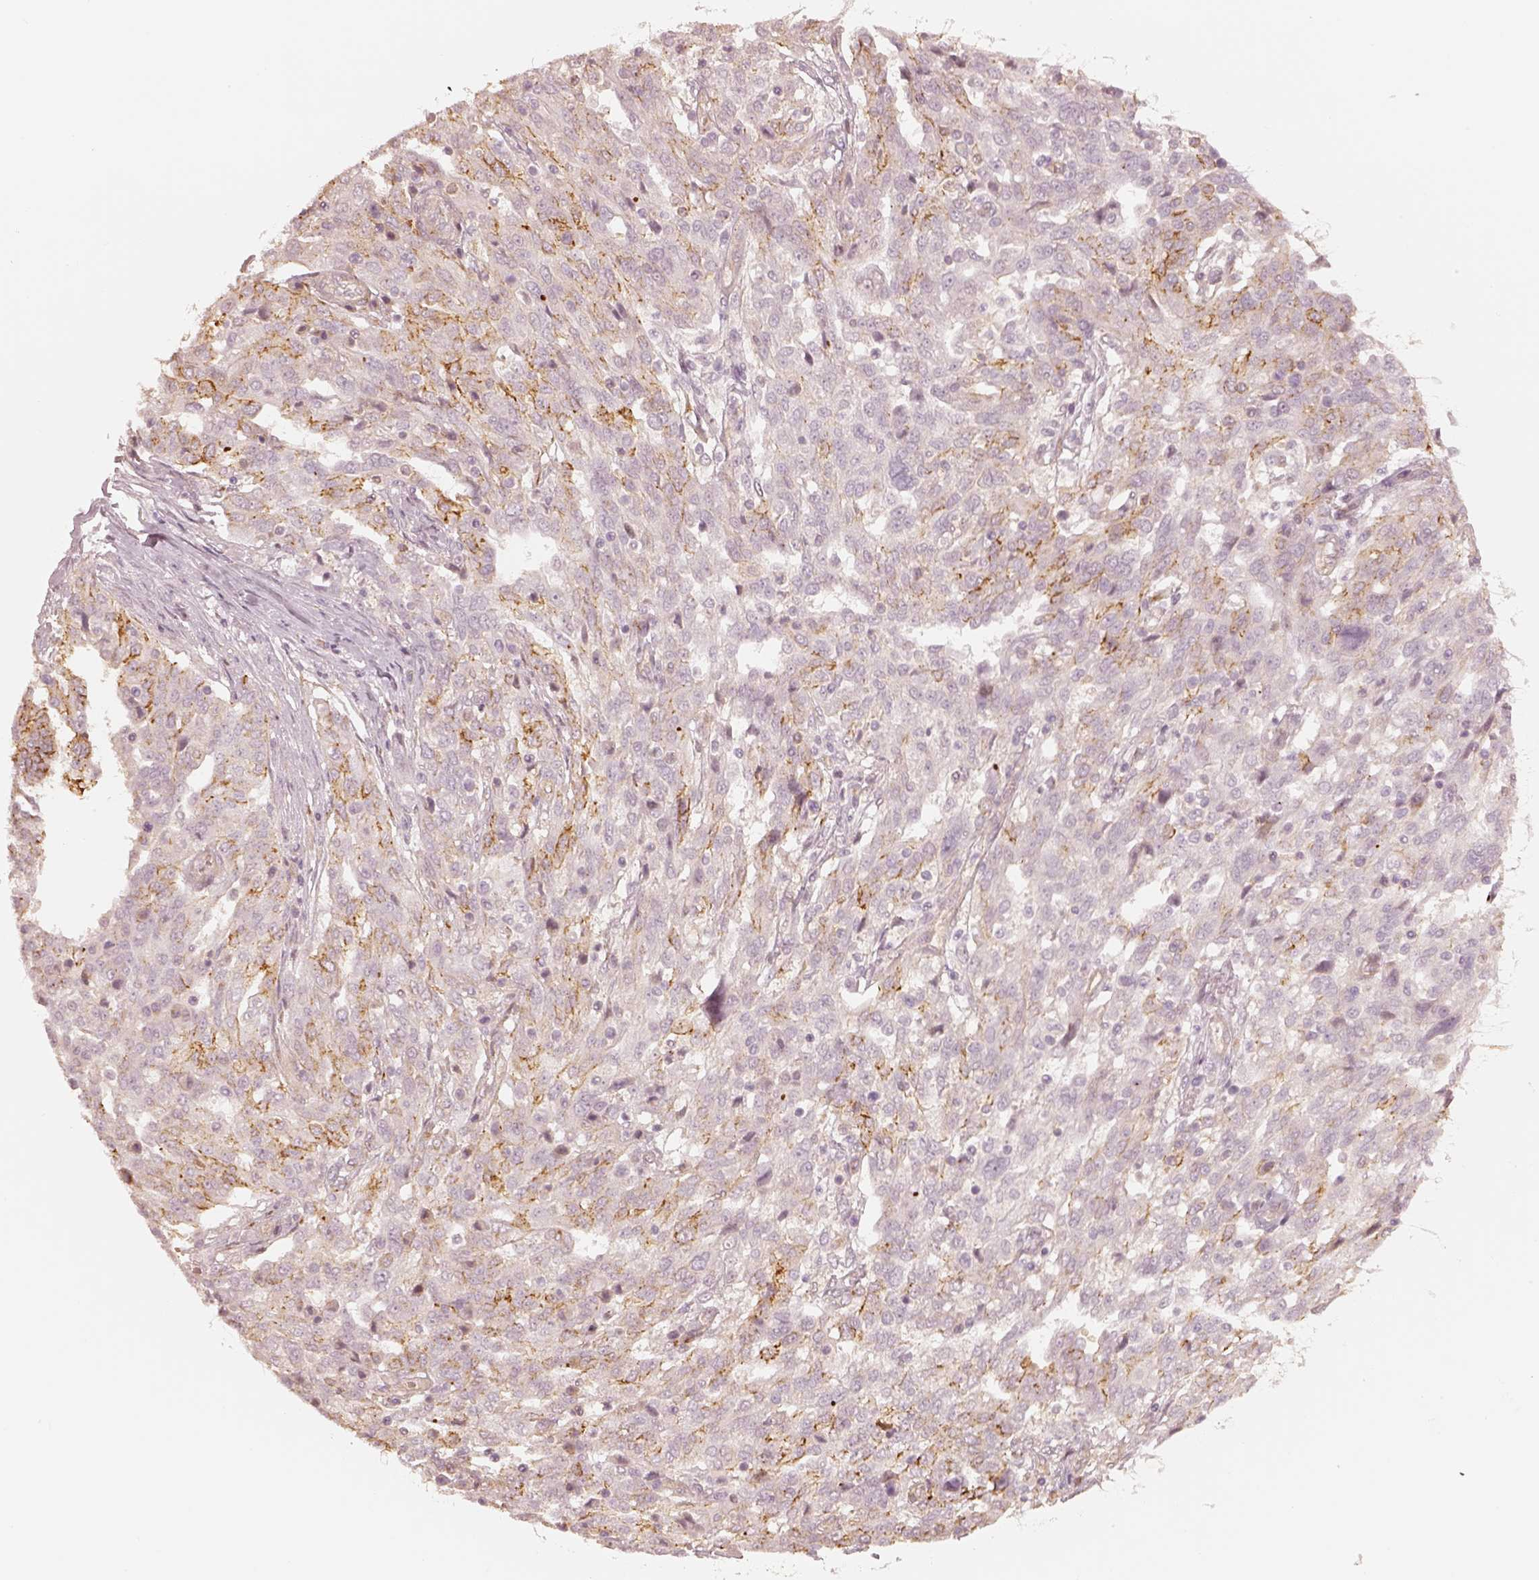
{"staining": {"intensity": "moderate", "quantity": "<25%", "location": "cytoplasmic/membranous"}, "tissue": "ovarian cancer", "cell_type": "Tumor cells", "image_type": "cancer", "snomed": [{"axis": "morphology", "description": "Cystadenocarcinoma, serous, NOS"}, {"axis": "topography", "description": "Ovary"}], "caption": "This micrograph demonstrates ovarian serous cystadenocarcinoma stained with immunohistochemistry to label a protein in brown. The cytoplasmic/membranous of tumor cells show moderate positivity for the protein. Nuclei are counter-stained blue.", "gene": "GORASP2", "patient": {"sex": "female", "age": 67}}